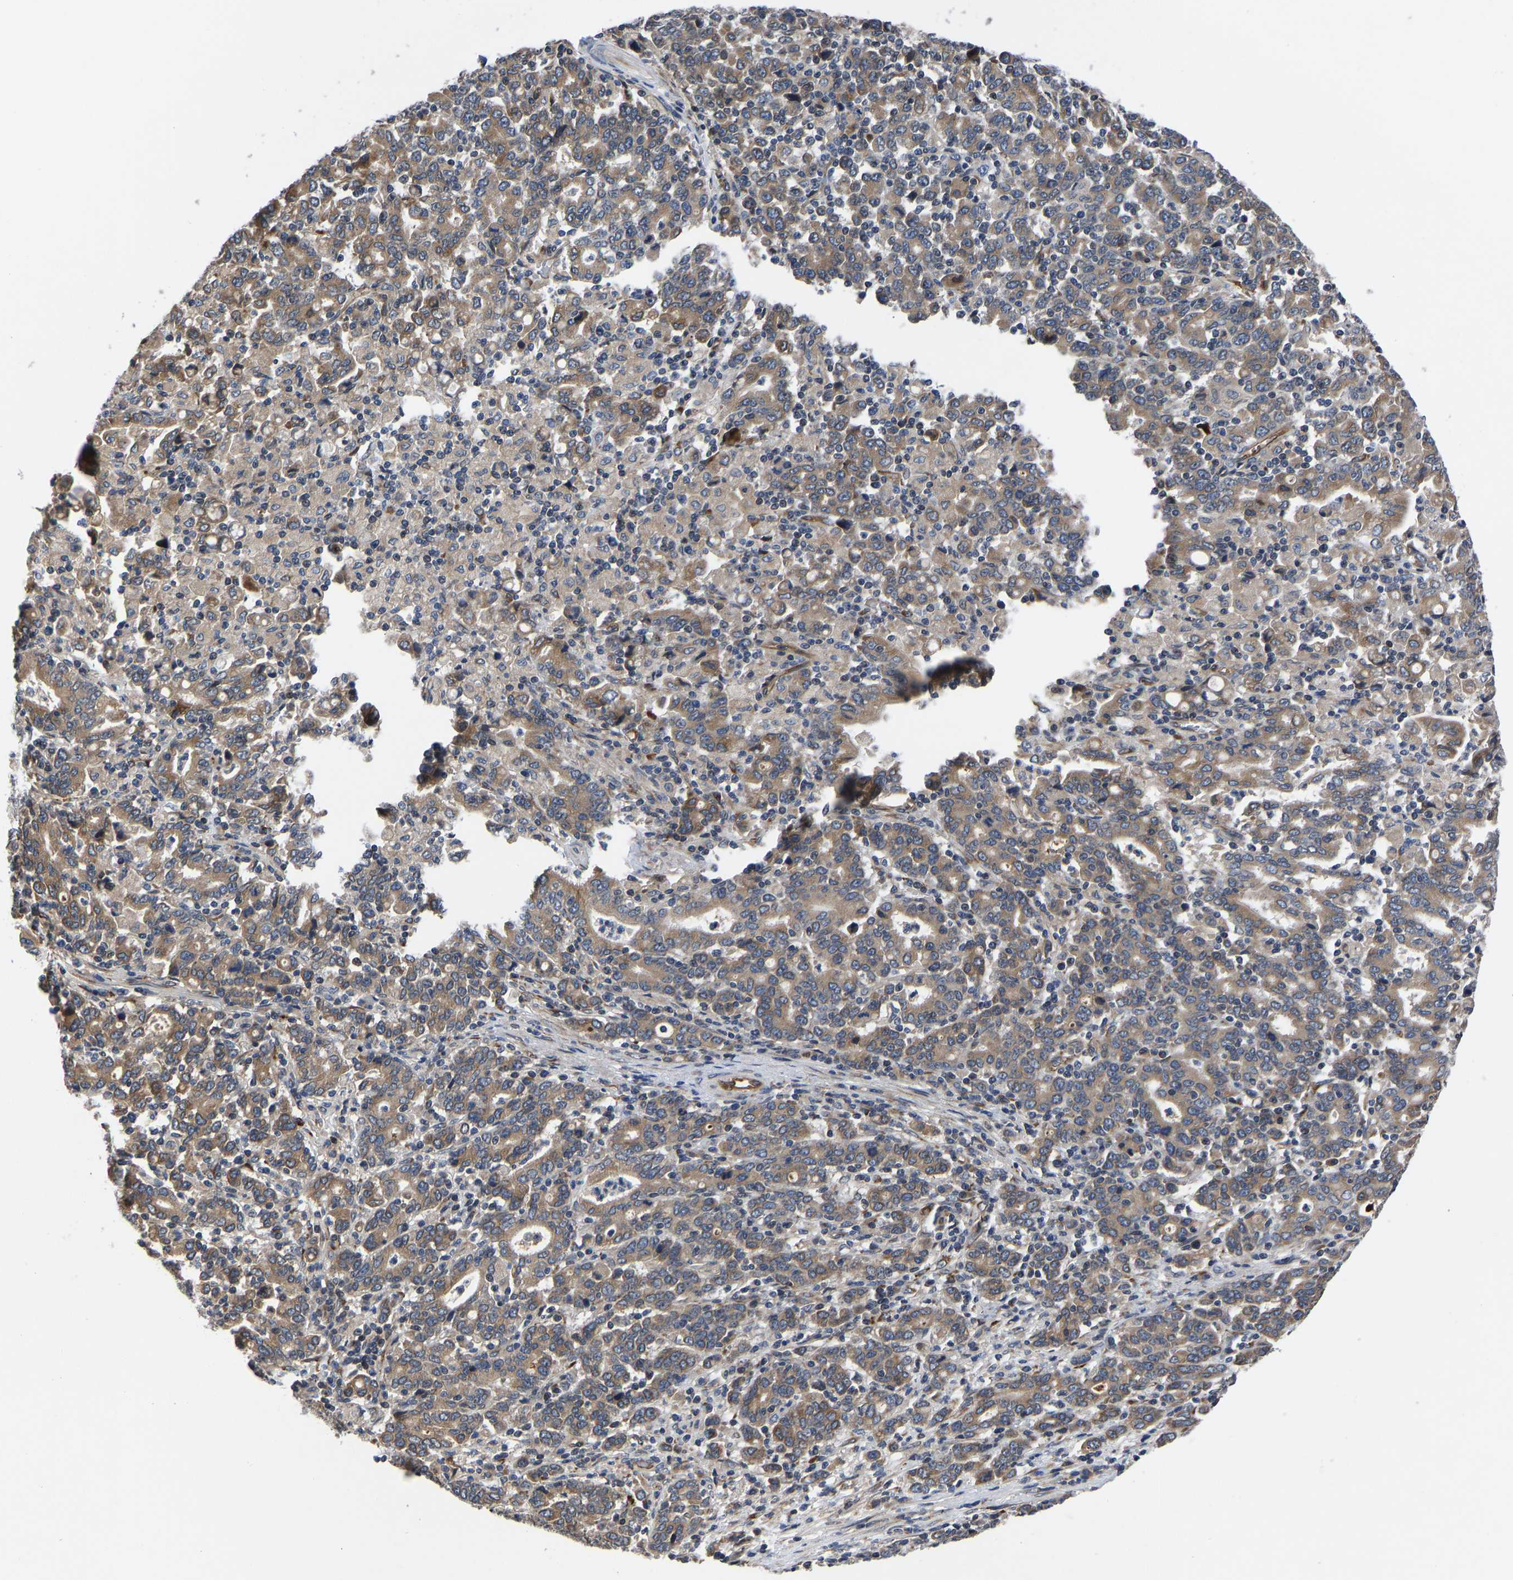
{"staining": {"intensity": "moderate", "quantity": ">75%", "location": "cytoplasmic/membranous"}, "tissue": "stomach cancer", "cell_type": "Tumor cells", "image_type": "cancer", "snomed": [{"axis": "morphology", "description": "Adenocarcinoma, NOS"}, {"axis": "topography", "description": "Stomach, upper"}], "caption": "Tumor cells show medium levels of moderate cytoplasmic/membranous expression in approximately >75% of cells in stomach cancer. The protein of interest is stained brown, and the nuclei are stained in blue (DAB IHC with brightfield microscopy, high magnification).", "gene": "FRRS1", "patient": {"sex": "male", "age": 69}}